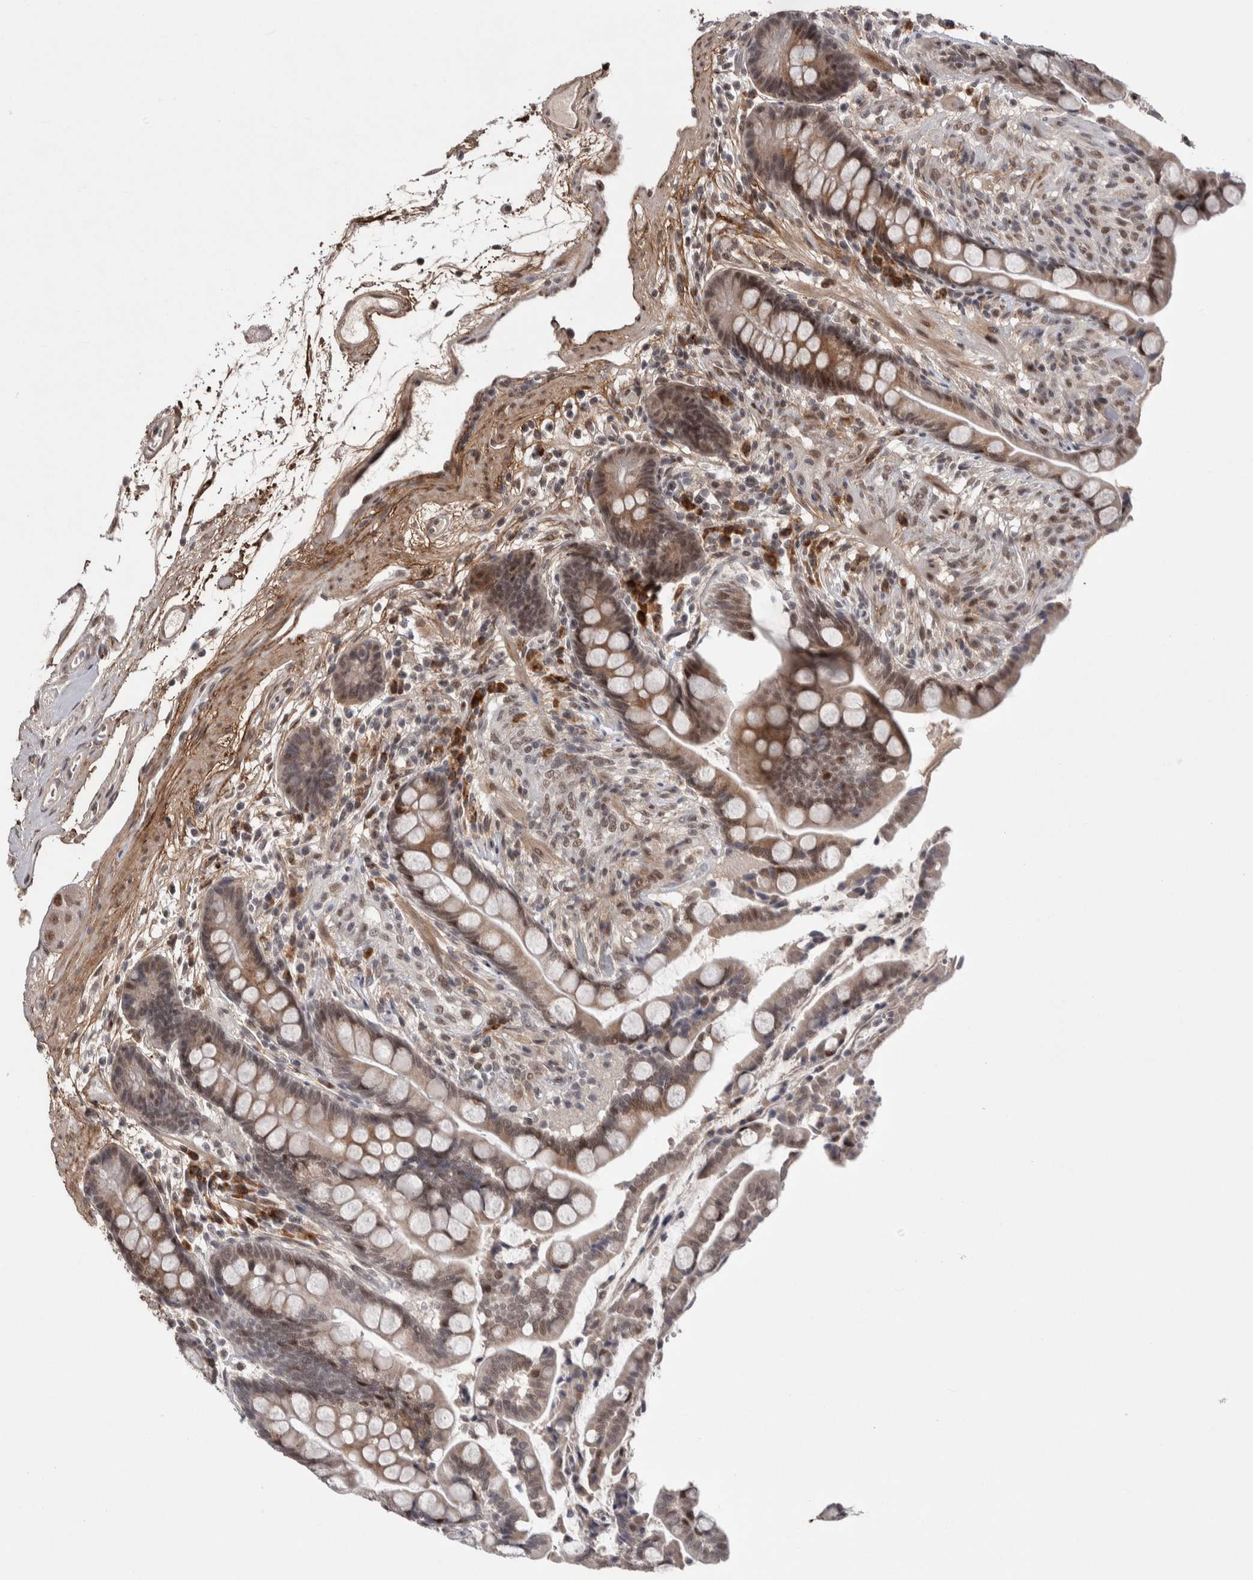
{"staining": {"intensity": "weak", "quantity": "25%-75%", "location": "nuclear"}, "tissue": "colon", "cell_type": "Endothelial cells", "image_type": "normal", "snomed": [{"axis": "morphology", "description": "Normal tissue, NOS"}, {"axis": "topography", "description": "Colon"}], "caption": "A brown stain shows weak nuclear positivity of a protein in endothelial cells of normal human colon.", "gene": "ASPN", "patient": {"sex": "male", "age": 73}}